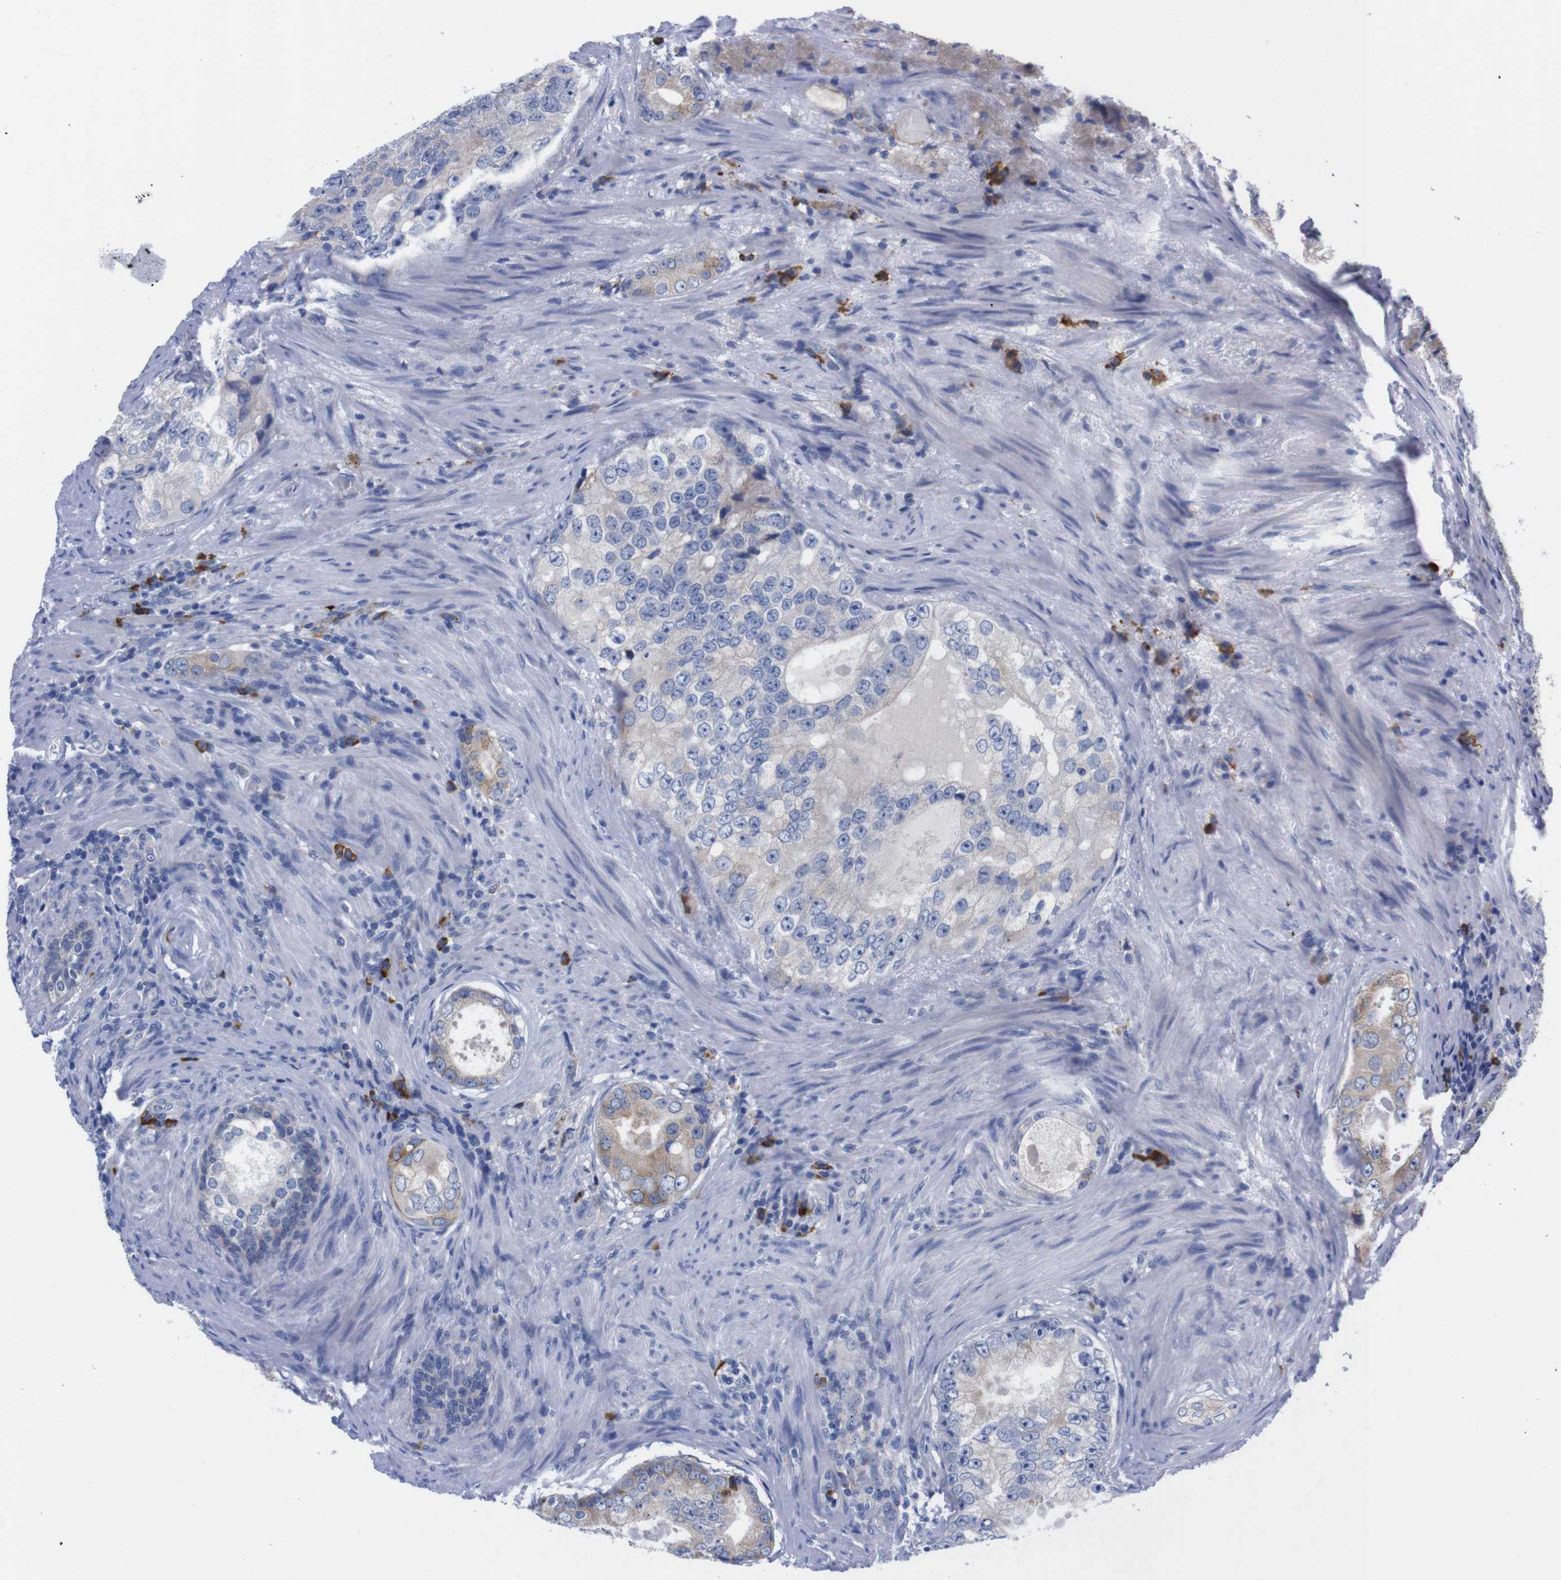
{"staining": {"intensity": "negative", "quantity": "none", "location": "none"}, "tissue": "prostate cancer", "cell_type": "Tumor cells", "image_type": "cancer", "snomed": [{"axis": "morphology", "description": "Adenocarcinoma, High grade"}, {"axis": "topography", "description": "Prostate"}], "caption": "Tumor cells show no significant protein positivity in prostate high-grade adenocarcinoma.", "gene": "NEBL", "patient": {"sex": "male", "age": 66}}